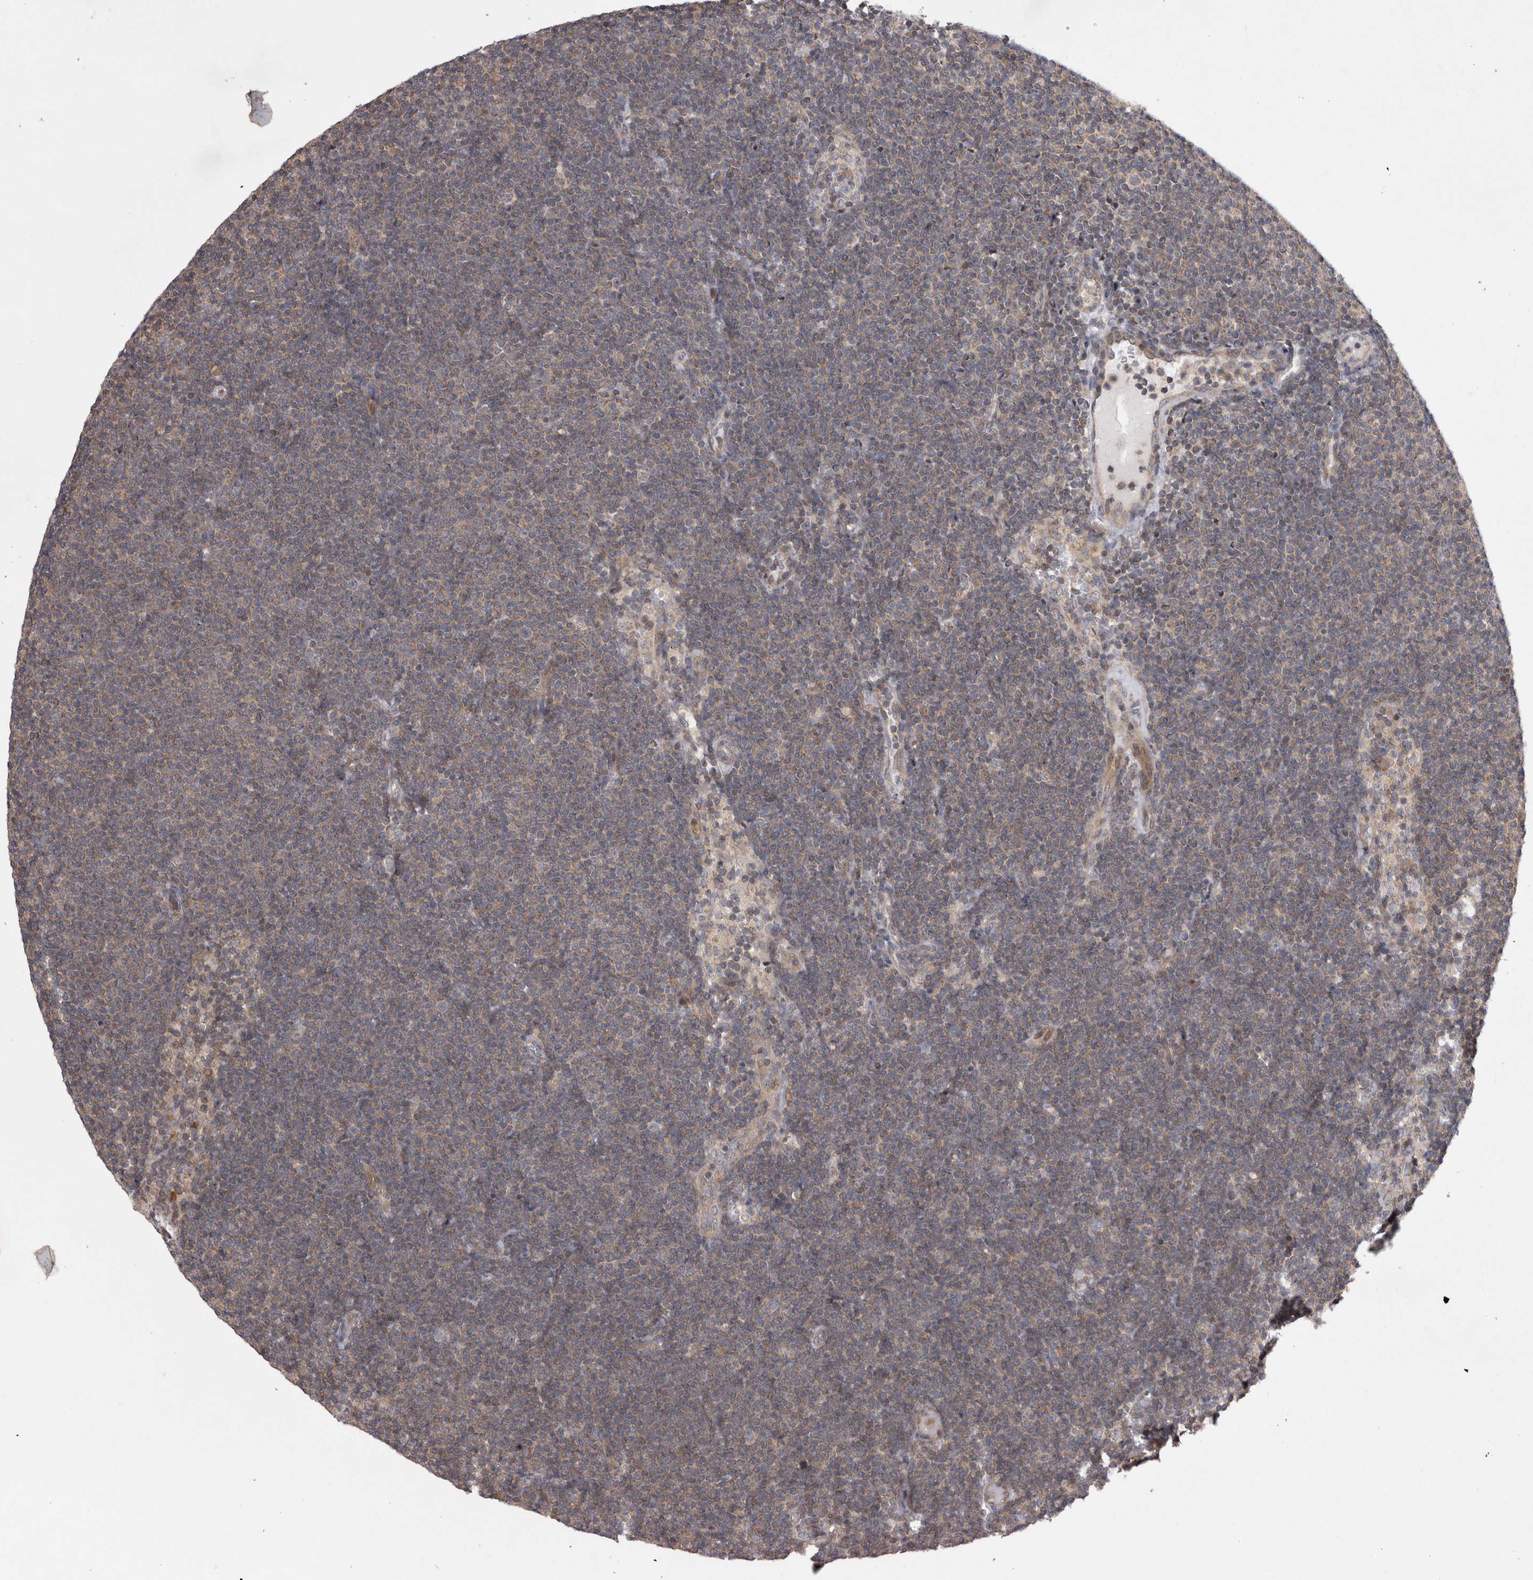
{"staining": {"intensity": "weak", "quantity": ">75%", "location": "cytoplasmic/membranous"}, "tissue": "lymphoma", "cell_type": "Tumor cells", "image_type": "cancer", "snomed": [{"axis": "morphology", "description": "Malignant lymphoma, non-Hodgkin's type, Low grade"}, {"axis": "topography", "description": "Lymph node"}], "caption": "Lymphoma stained with a protein marker reveals weak staining in tumor cells.", "gene": "TSPOAP1", "patient": {"sex": "female", "age": 53}}